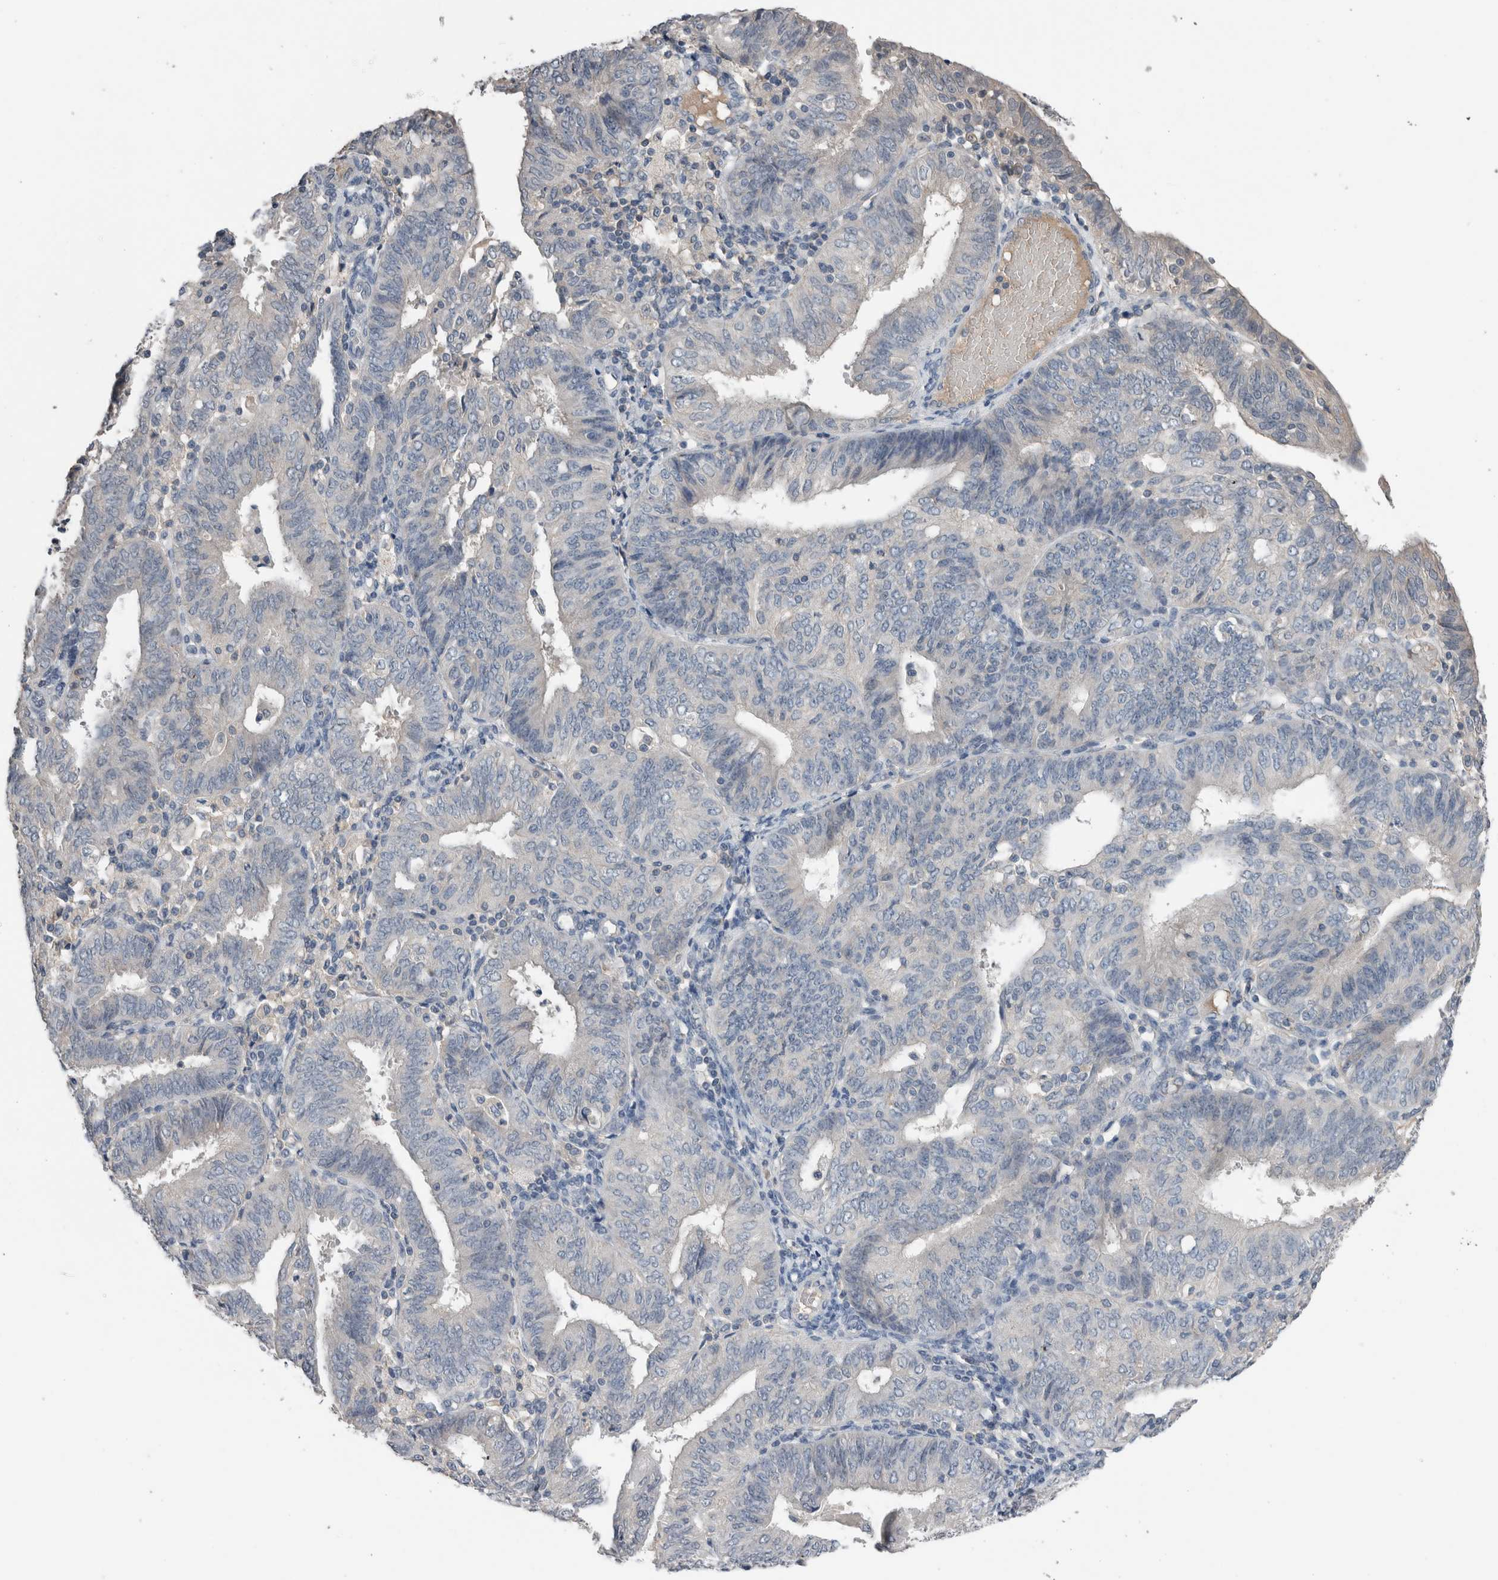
{"staining": {"intensity": "negative", "quantity": "none", "location": "none"}, "tissue": "endometrial cancer", "cell_type": "Tumor cells", "image_type": "cancer", "snomed": [{"axis": "morphology", "description": "Adenocarcinoma, NOS"}, {"axis": "topography", "description": "Endometrium"}], "caption": "Human adenocarcinoma (endometrial) stained for a protein using immunohistochemistry exhibits no staining in tumor cells.", "gene": "CRNN", "patient": {"sex": "female", "age": 58}}